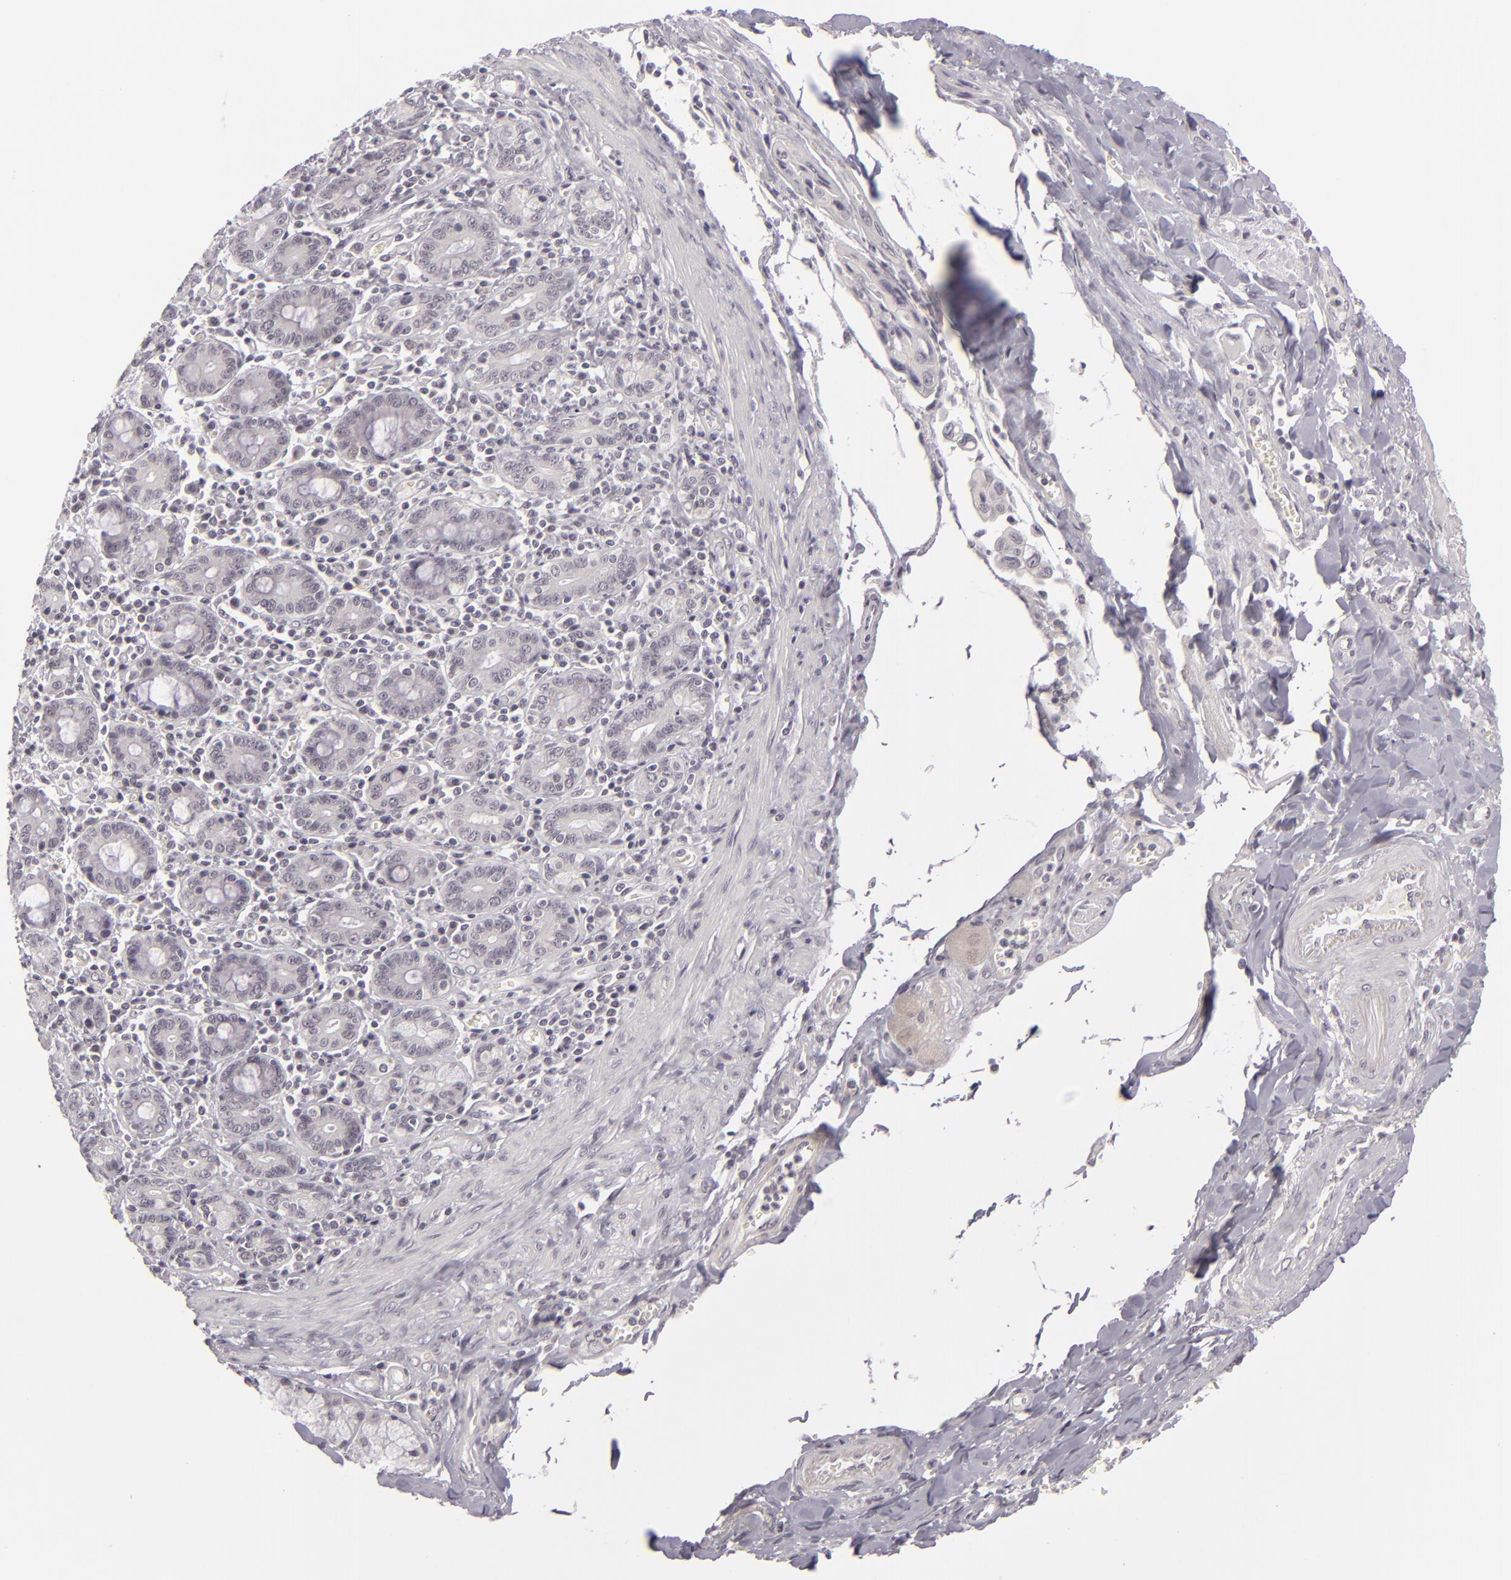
{"staining": {"intensity": "negative", "quantity": "none", "location": "none"}, "tissue": "pancreatic cancer", "cell_type": "Tumor cells", "image_type": "cancer", "snomed": [{"axis": "morphology", "description": "Adenocarcinoma, NOS"}, {"axis": "topography", "description": "Pancreas"}], "caption": "A photomicrograph of pancreatic adenocarcinoma stained for a protein shows no brown staining in tumor cells.", "gene": "DLG3", "patient": {"sex": "male", "age": 77}}